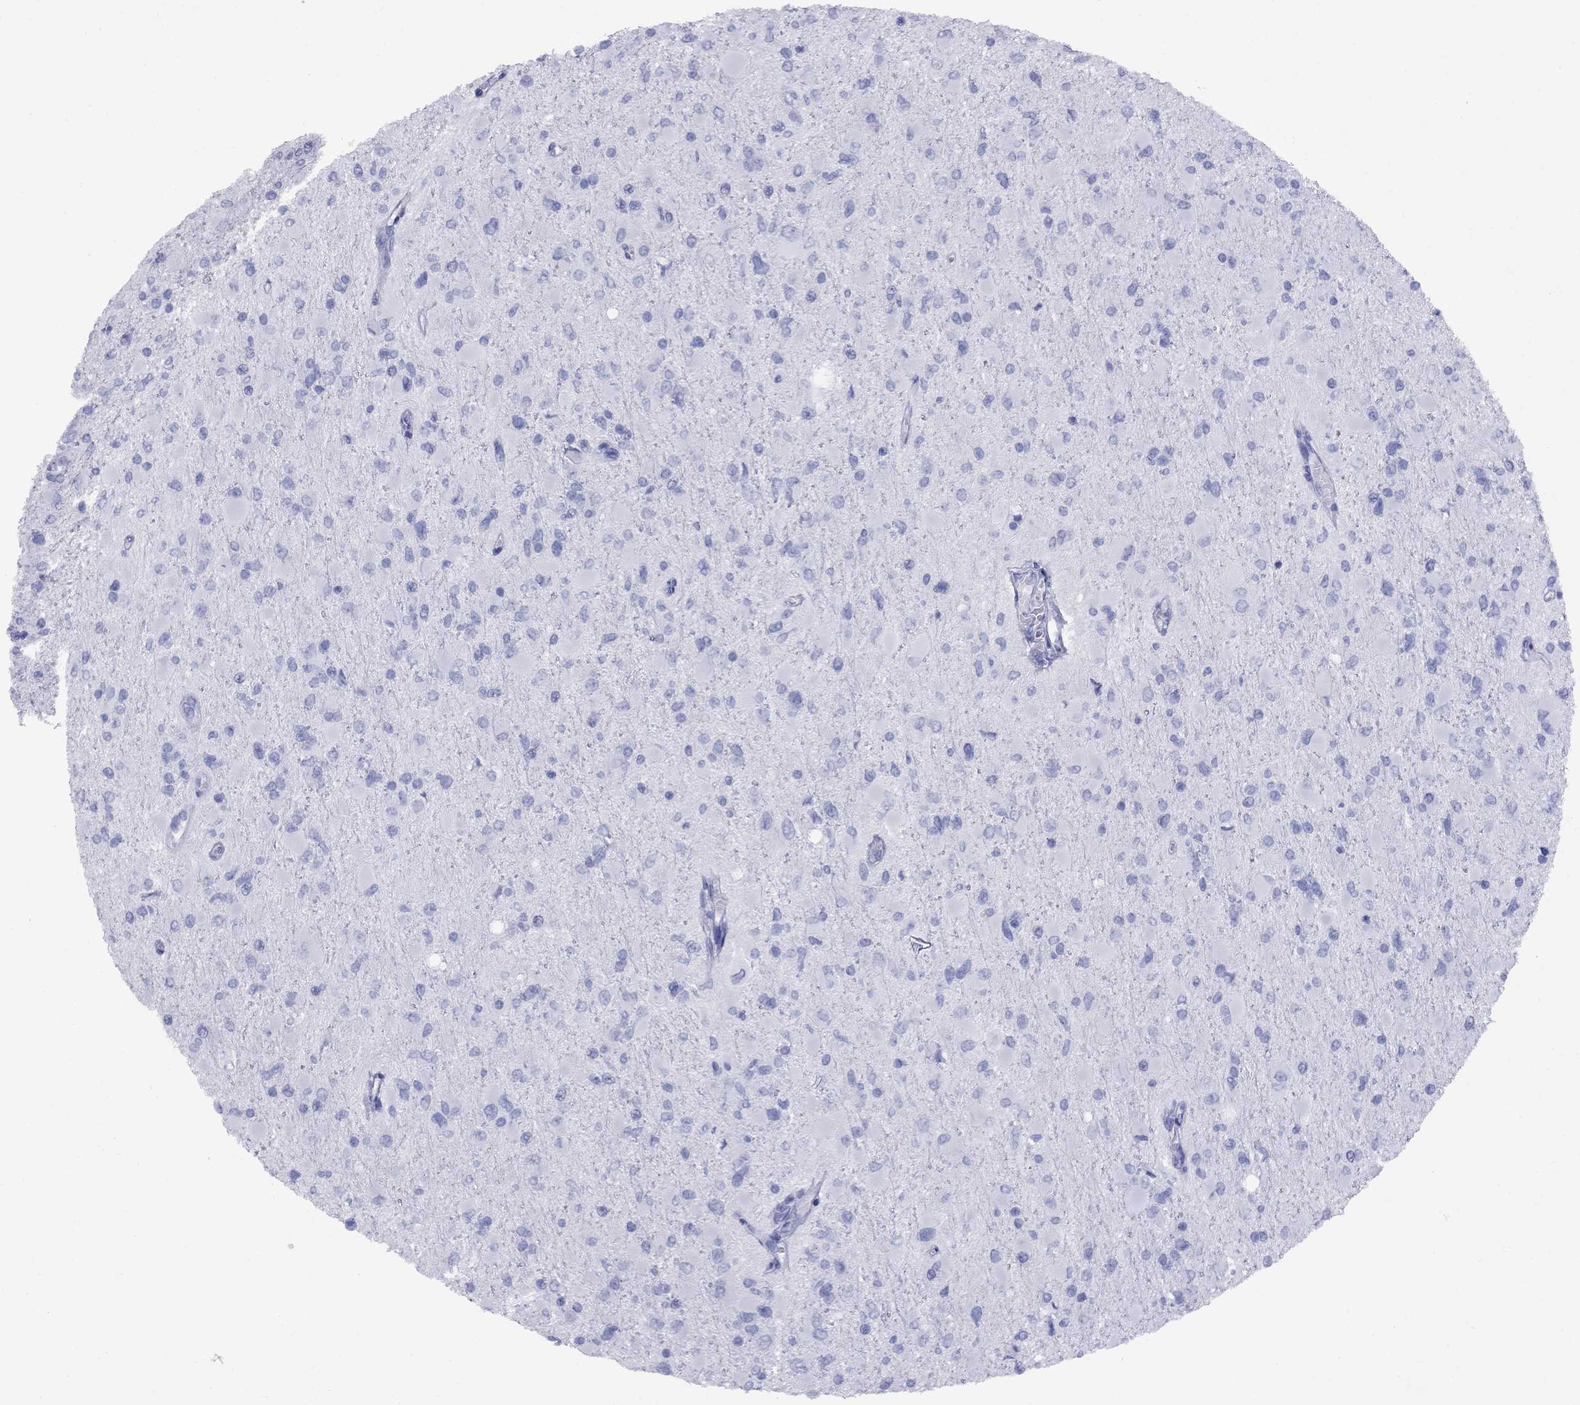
{"staining": {"intensity": "negative", "quantity": "none", "location": "none"}, "tissue": "glioma", "cell_type": "Tumor cells", "image_type": "cancer", "snomed": [{"axis": "morphology", "description": "Glioma, malignant, High grade"}, {"axis": "topography", "description": "Cerebral cortex"}], "caption": "Glioma stained for a protein using IHC displays no expression tumor cells.", "gene": "APOA2", "patient": {"sex": "female", "age": 36}}